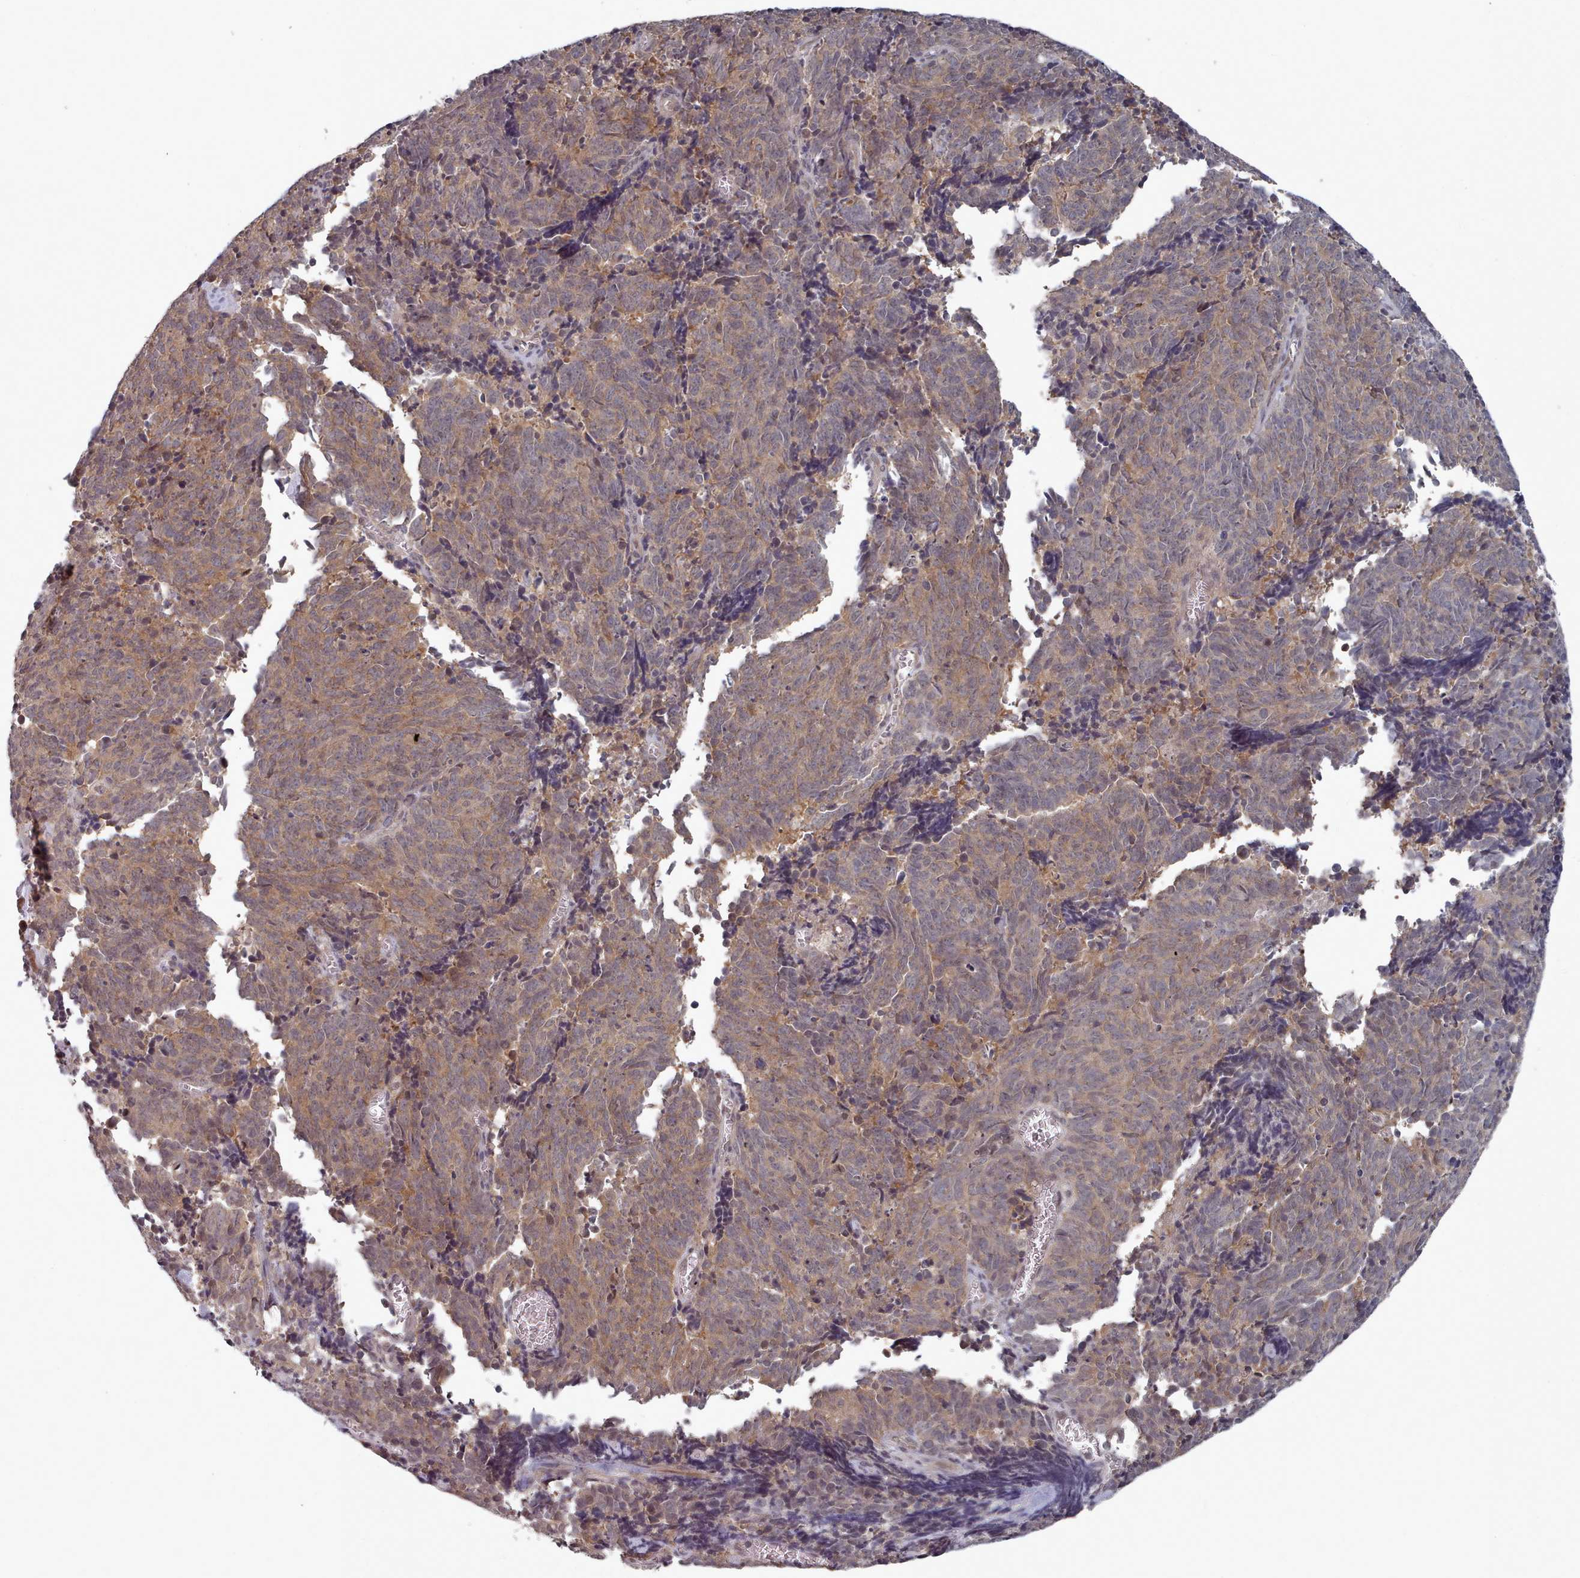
{"staining": {"intensity": "weak", "quantity": ">75%", "location": "cytoplasmic/membranous"}, "tissue": "cervical cancer", "cell_type": "Tumor cells", "image_type": "cancer", "snomed": [{"axis": "morphology", "description": "Squamous cell carcinoma, NOS"}, {"axis": "topography", "description": "Cervix"}], "caption": "This is an image of immunohistochemistry (IHC) staining of squamous cell carcinoma (cervical), which shows weak expression in the cytoplasmic/membranous of tumor cells.", "gene": "HYAL3", "patient": {"sex": "female", "age": 29}}